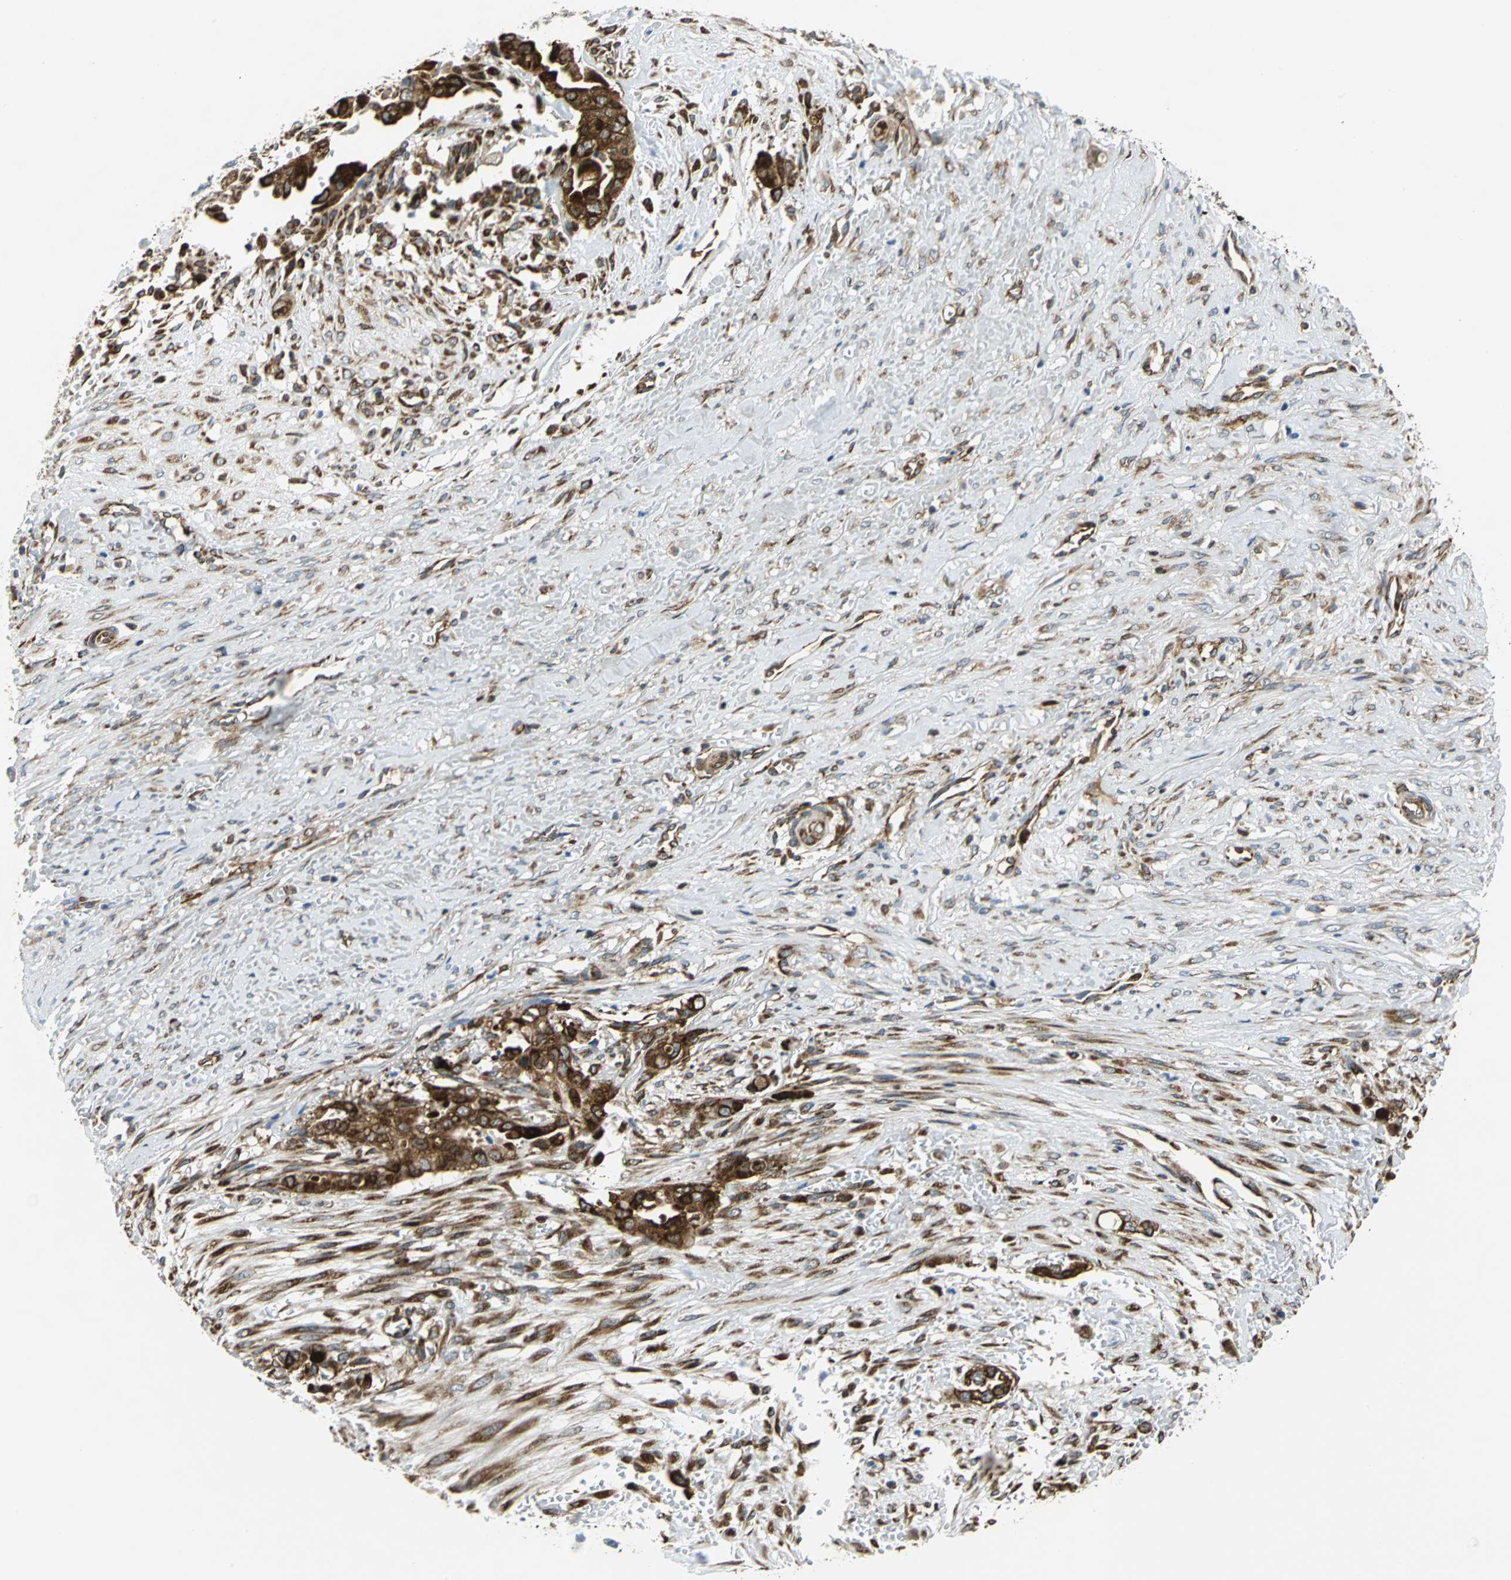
{"staining": {"intensity": "strong", "quantity": ">75%", "location": "cytoplasmic/membranous"}, "tissue": "liver cancer", "cell_type": "Tumor cells", "image_type": "cancer", "snomed": [{"axis": "morphology", "description": "Cholangiocarcinoma"}, {"axis": "topography", "description": "Liver"}], "caption": "Strong cytoplasmic/membranous positivity for a protein is seen in about >75% of tumor cells of liver cancer using immunohistochemistry (IHC).", "gene": "YBX1", "patient": {"sex": "female", "age": 70}}